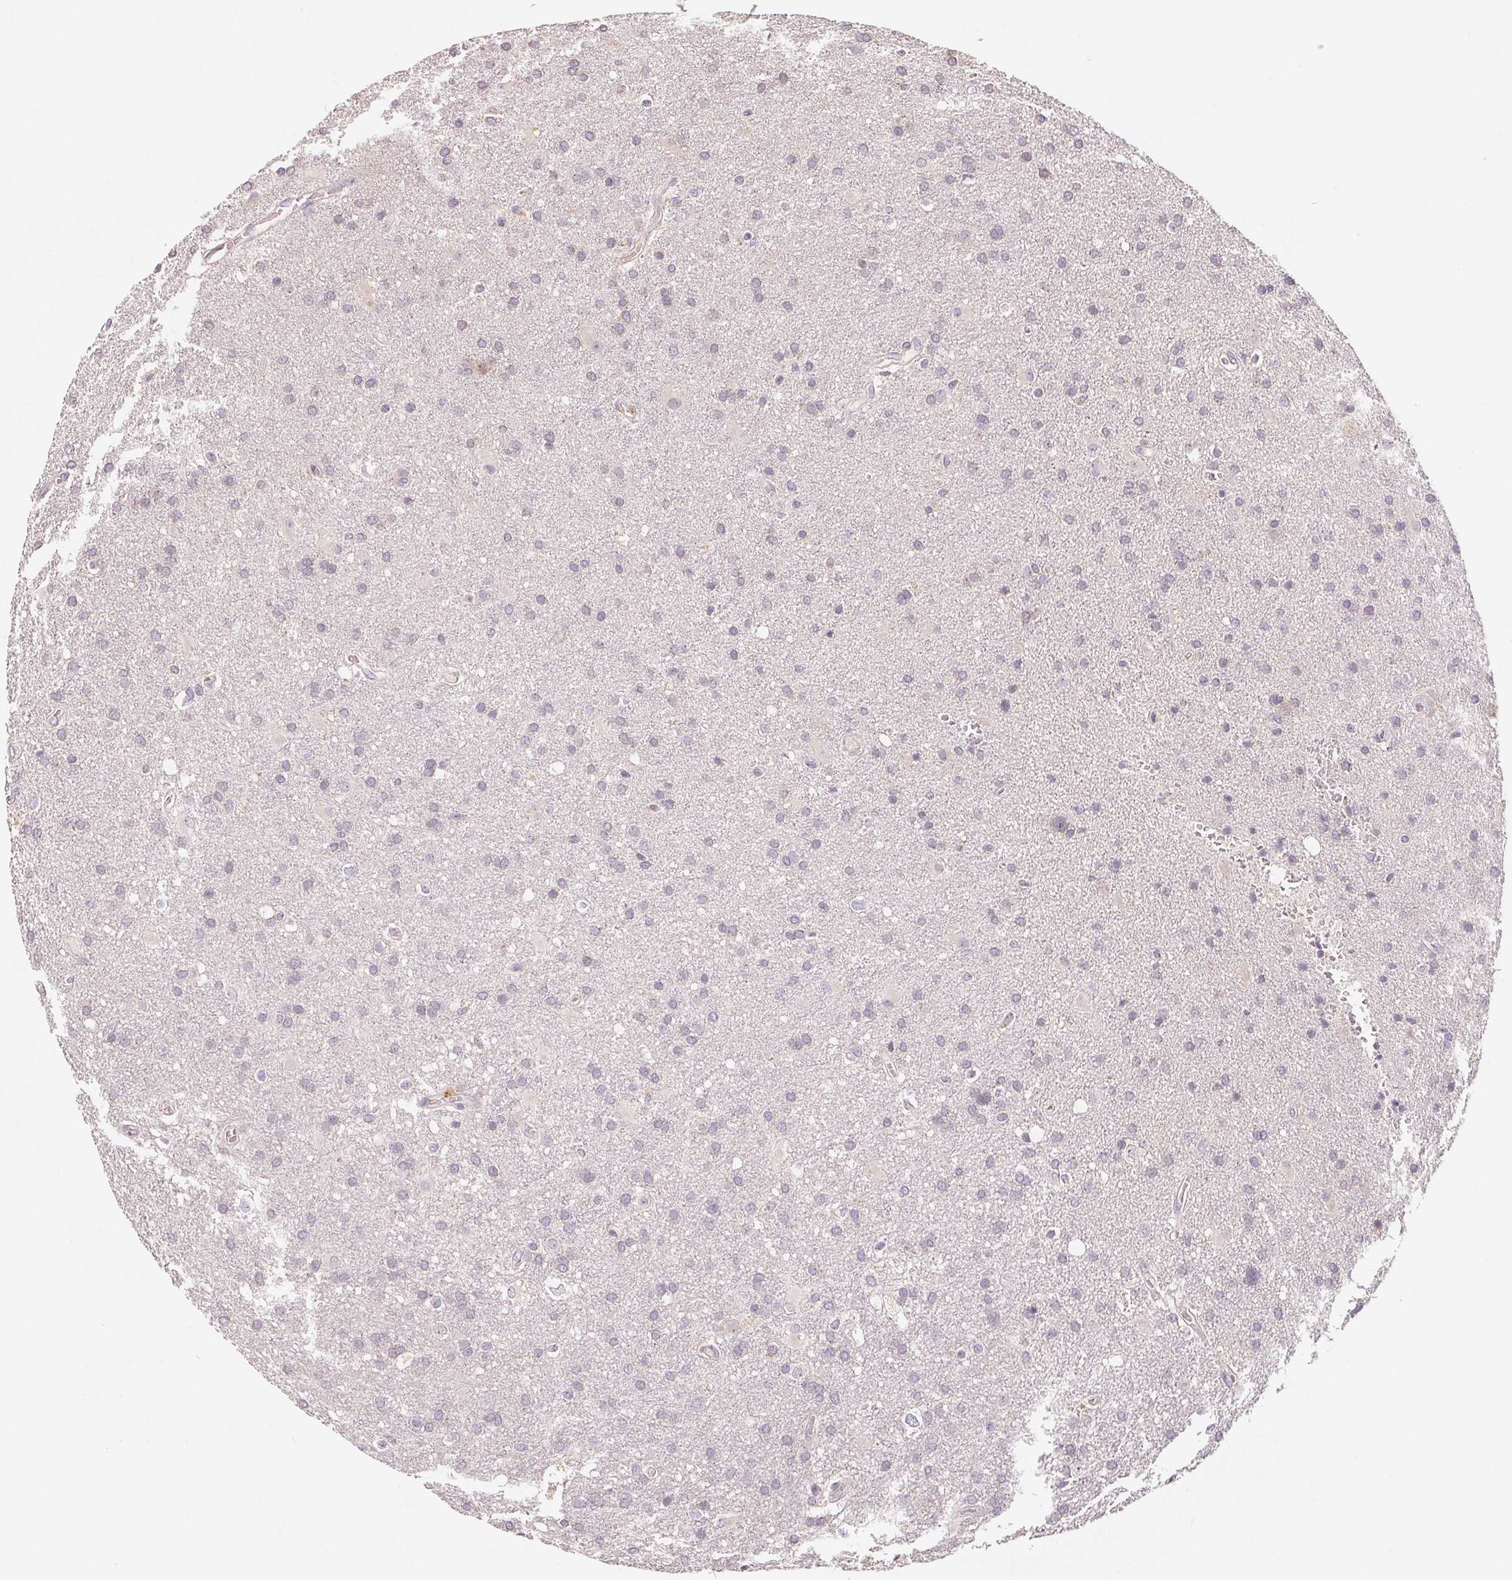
{"staining": {"intensity": "negative", "quantity": "none", "location": "none"}, "tissue": "glioma", "cell_type": "Tumor cells", "image_type": "cancer", "snomed": [{"axis": "morphology", "description": "Glioma, malignant, Low grade"}, {"axis": "topography", "description": "Brain"}], "caption": "Immunohistochemistry micrograph of neoplastic tissue: malignant low-grade glioma stained with DAB demonstrates no significant protein staining in tumor cells. (DAB immunohistochemistry visualized using brightfield microscopy, high magnification).", "gene": "AQP8", "patient": {"sex": "male", "age": 66}}